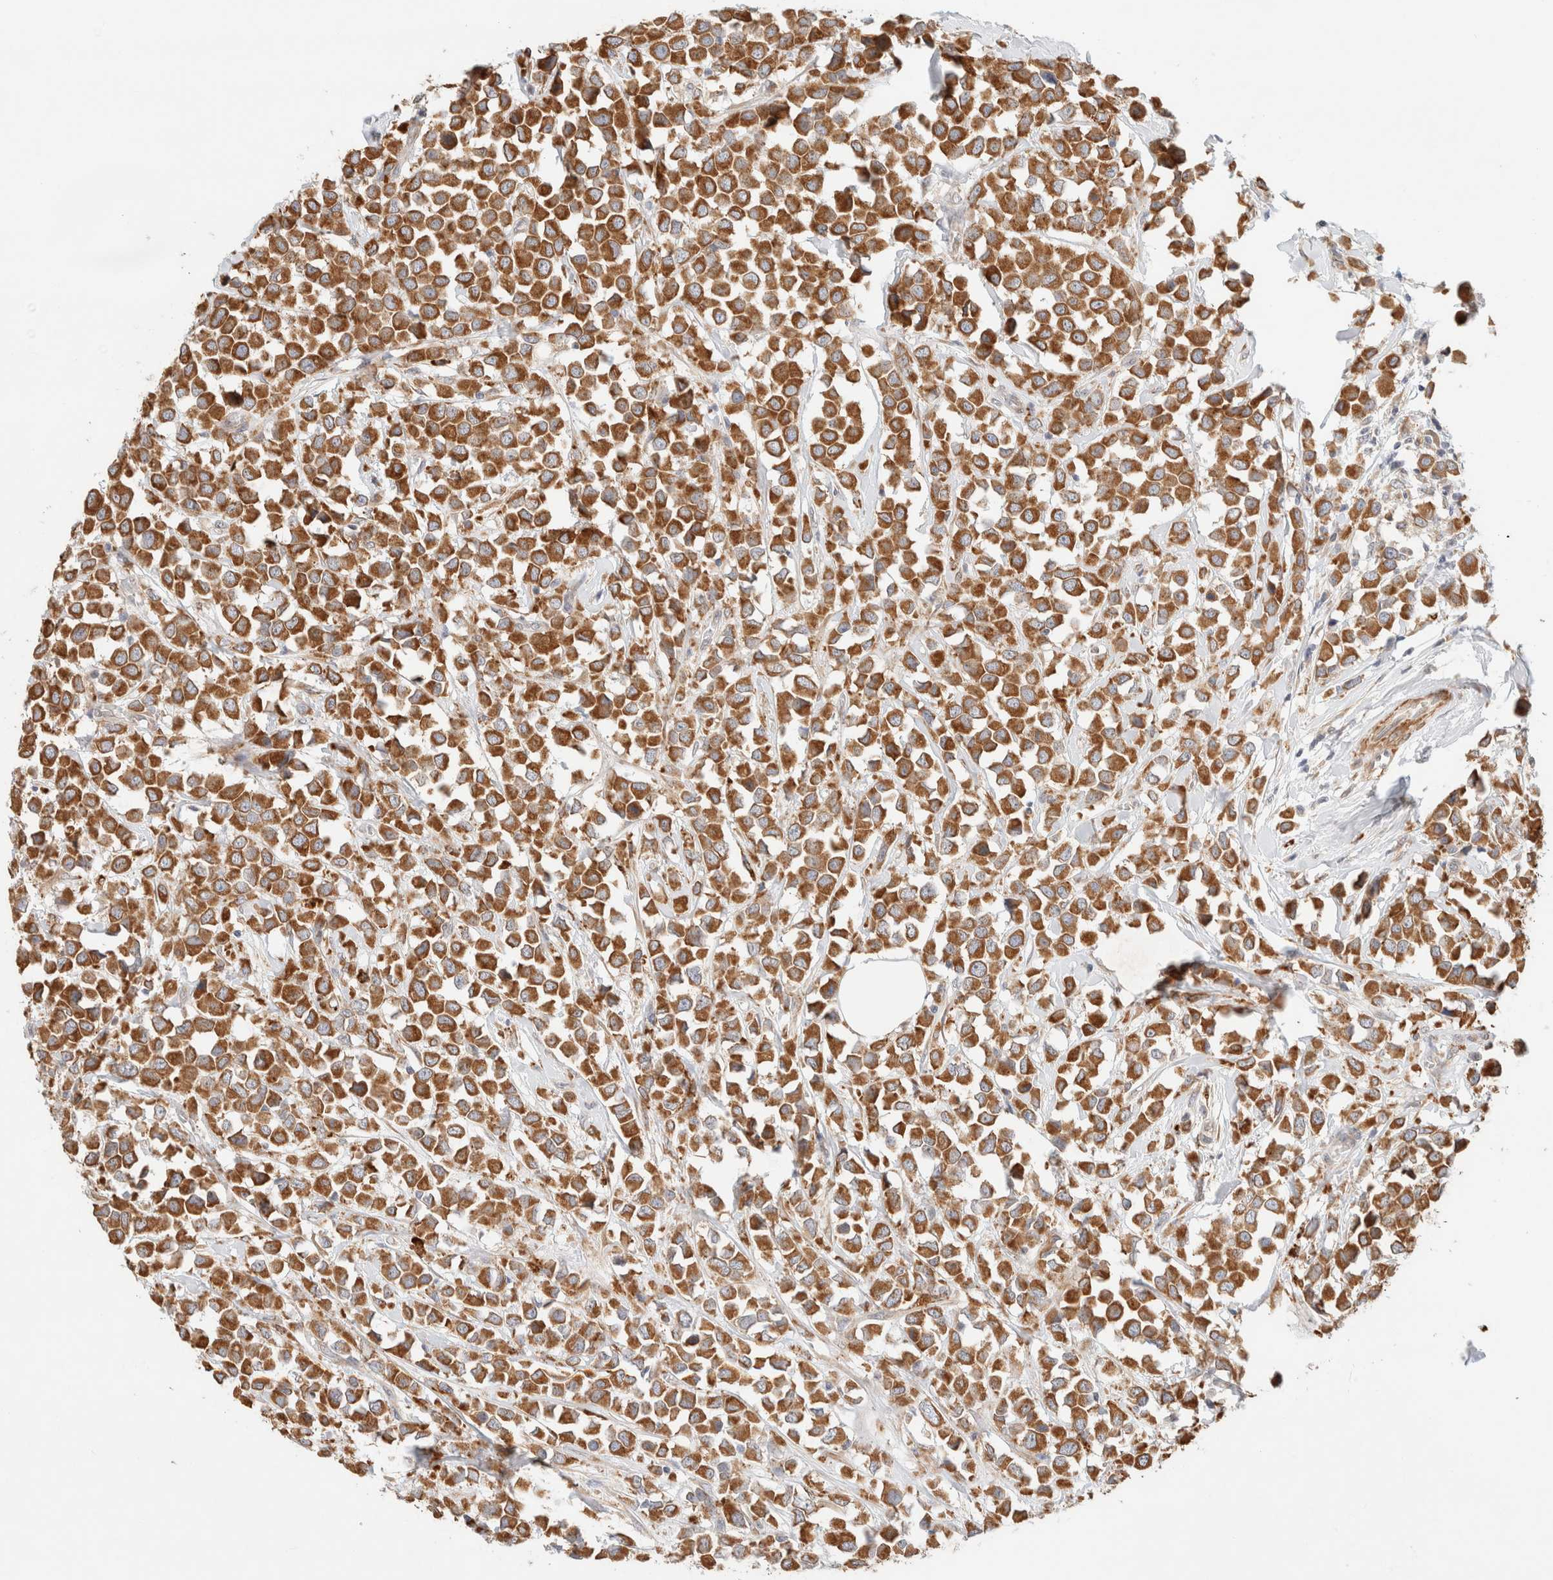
{"staining": {"intensity": "strong", "quantity": ">75%", "location": "cytoplasmic/membranous"}, "tissue": "breast cancer", "cell_type": "Tumor cells", "image_type": "cancer", "snomed": [{"axis": "morphology", "description": "Duct carcinoma"}, {"axis": "topography", "description": "Breast"}], "caption": "Intraductal carcinoma (breast) stained with IHC exhibits strong cytoplasmic/membranous expression in about >75% of tumor cells.", "gene": "RRP15", "patient": {"sex": "female", "age": 61}}